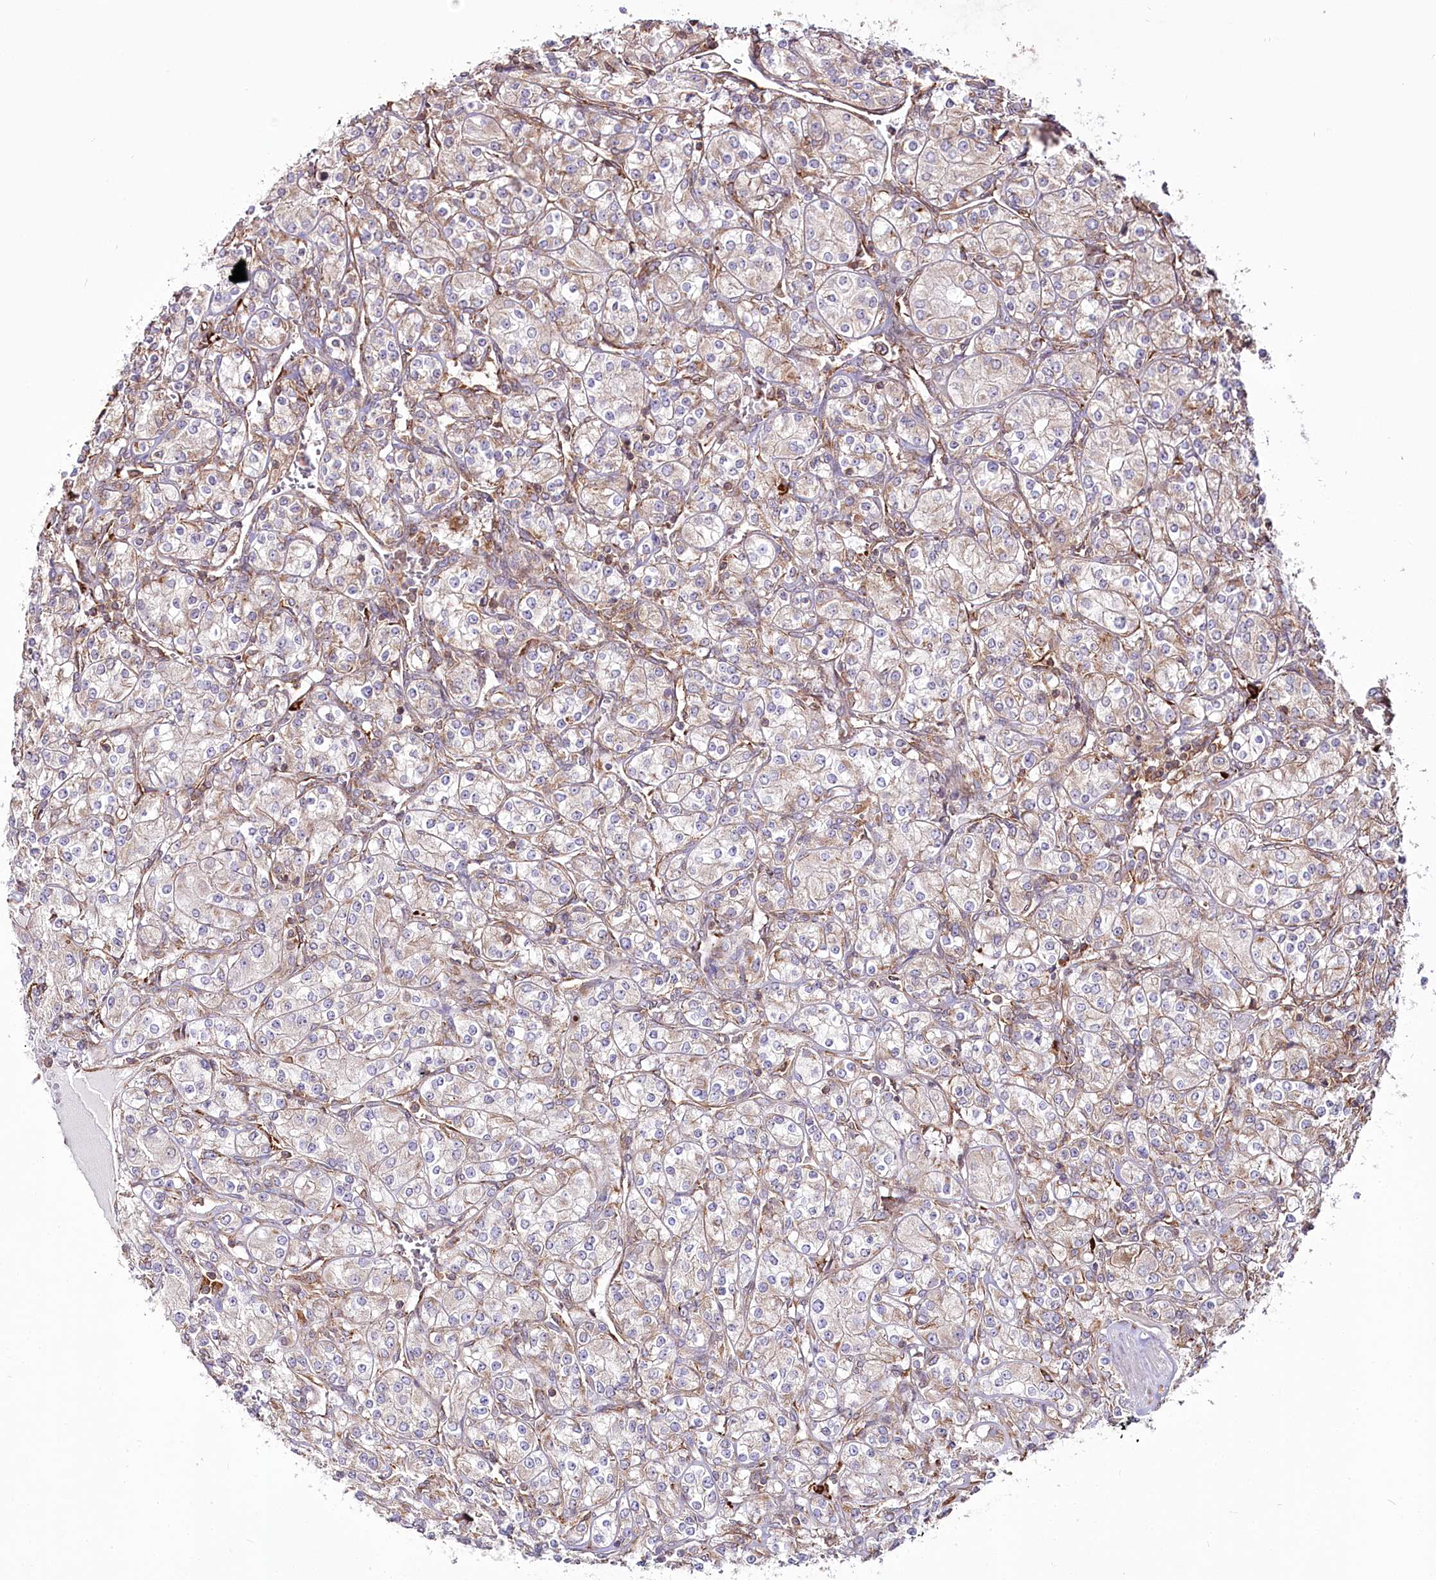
{"staining": {"intensity": "weak", "quantity": "25%-75%", "location": "cytoplasmic/membranous"}, "tissue": "renal cancer", "cell_type": "Tumor cells", "image_type": "cancer", "snomed": [{"axis": "morphology", "description": "Adenocarcinoma, NOS"}, {"axis": "topography", "description": "Kidney"}], "caption": "An image of renal cancer stained for a protein displays weak cytoplasmic/membranous brown staining in tumor cells.", "gene": "POGLUT1", "patient": {"sex": "male", "age": 77}}